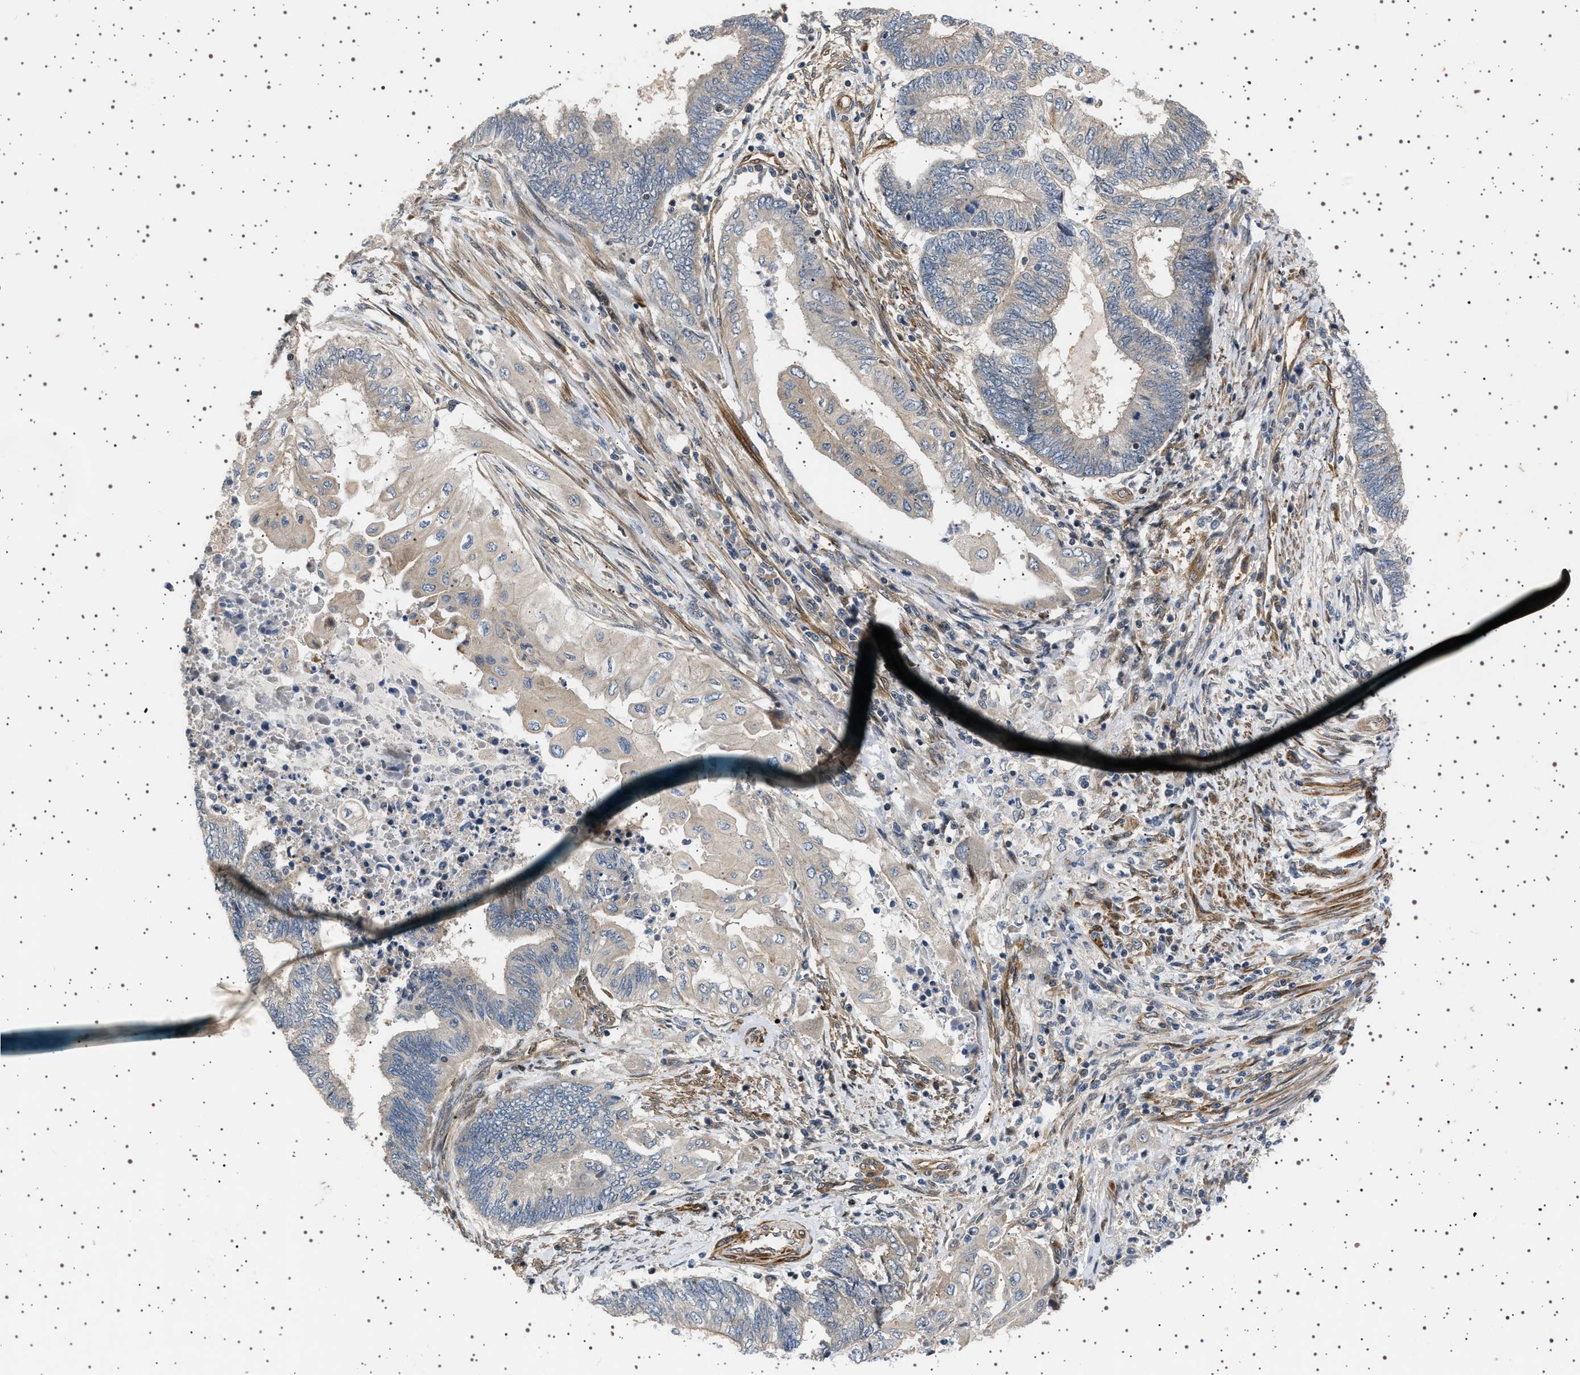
{"staining": {"intensity": "weak", "quantity": "<25%", "location": "cytoplasmic/membranous"}, "tissue": "endometrial cancer", "cell_type": "Tumor cells", "image_type": "cancer", "snomed": [{"axis": "morphology", "description": "Adenocarcinoma, NOS"}, {"axis": "topography", "description": "Uterus"}, {"axis": "topography", "description": "Endometrium"}], "caption": "The image displays no staining of tumor cells in adenocarcinoma (endometrial).", "gene": "BAG3", "patient": {"sex": "female", "age": 70}}